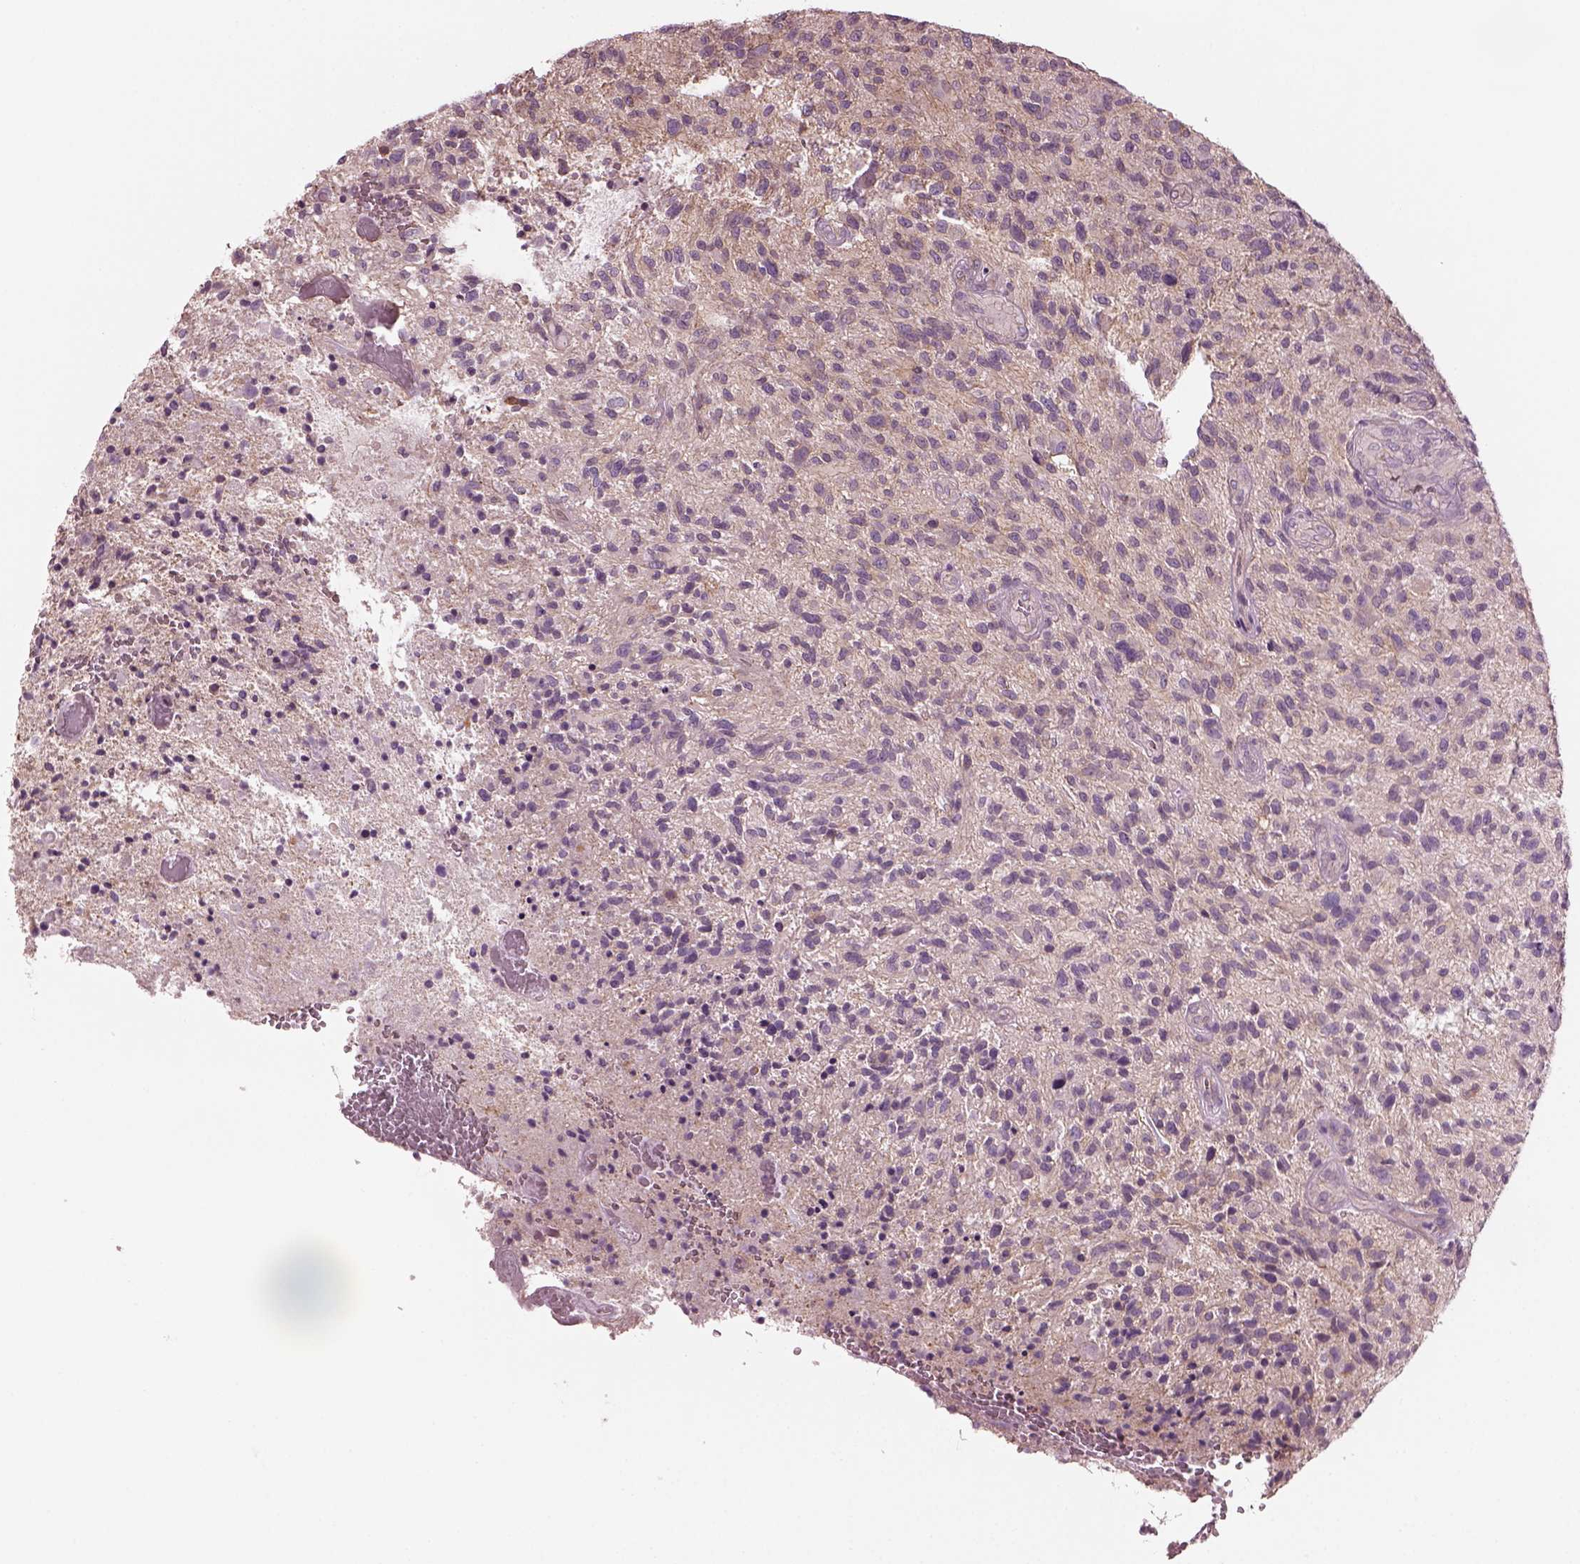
{"staining": {"intensity": "negative", "quantity": "none", "location": "none"}, "tissue": "glioma", "cell_type": "Tumor cells", "image_type": "cancer", "snomed": [{"axis": "morphology", "description": "Glioma, malignant, High grade"}, {"axis": "topography", "description": "Brain"}], "caption": "Immunohistochemical staining of human glioma exhibits no significant expression in tumor cells. (DAB immunohistochemistry, high magnification).", "gene": "ODAD1", "patient": {"sex": "male", "age": 47}}